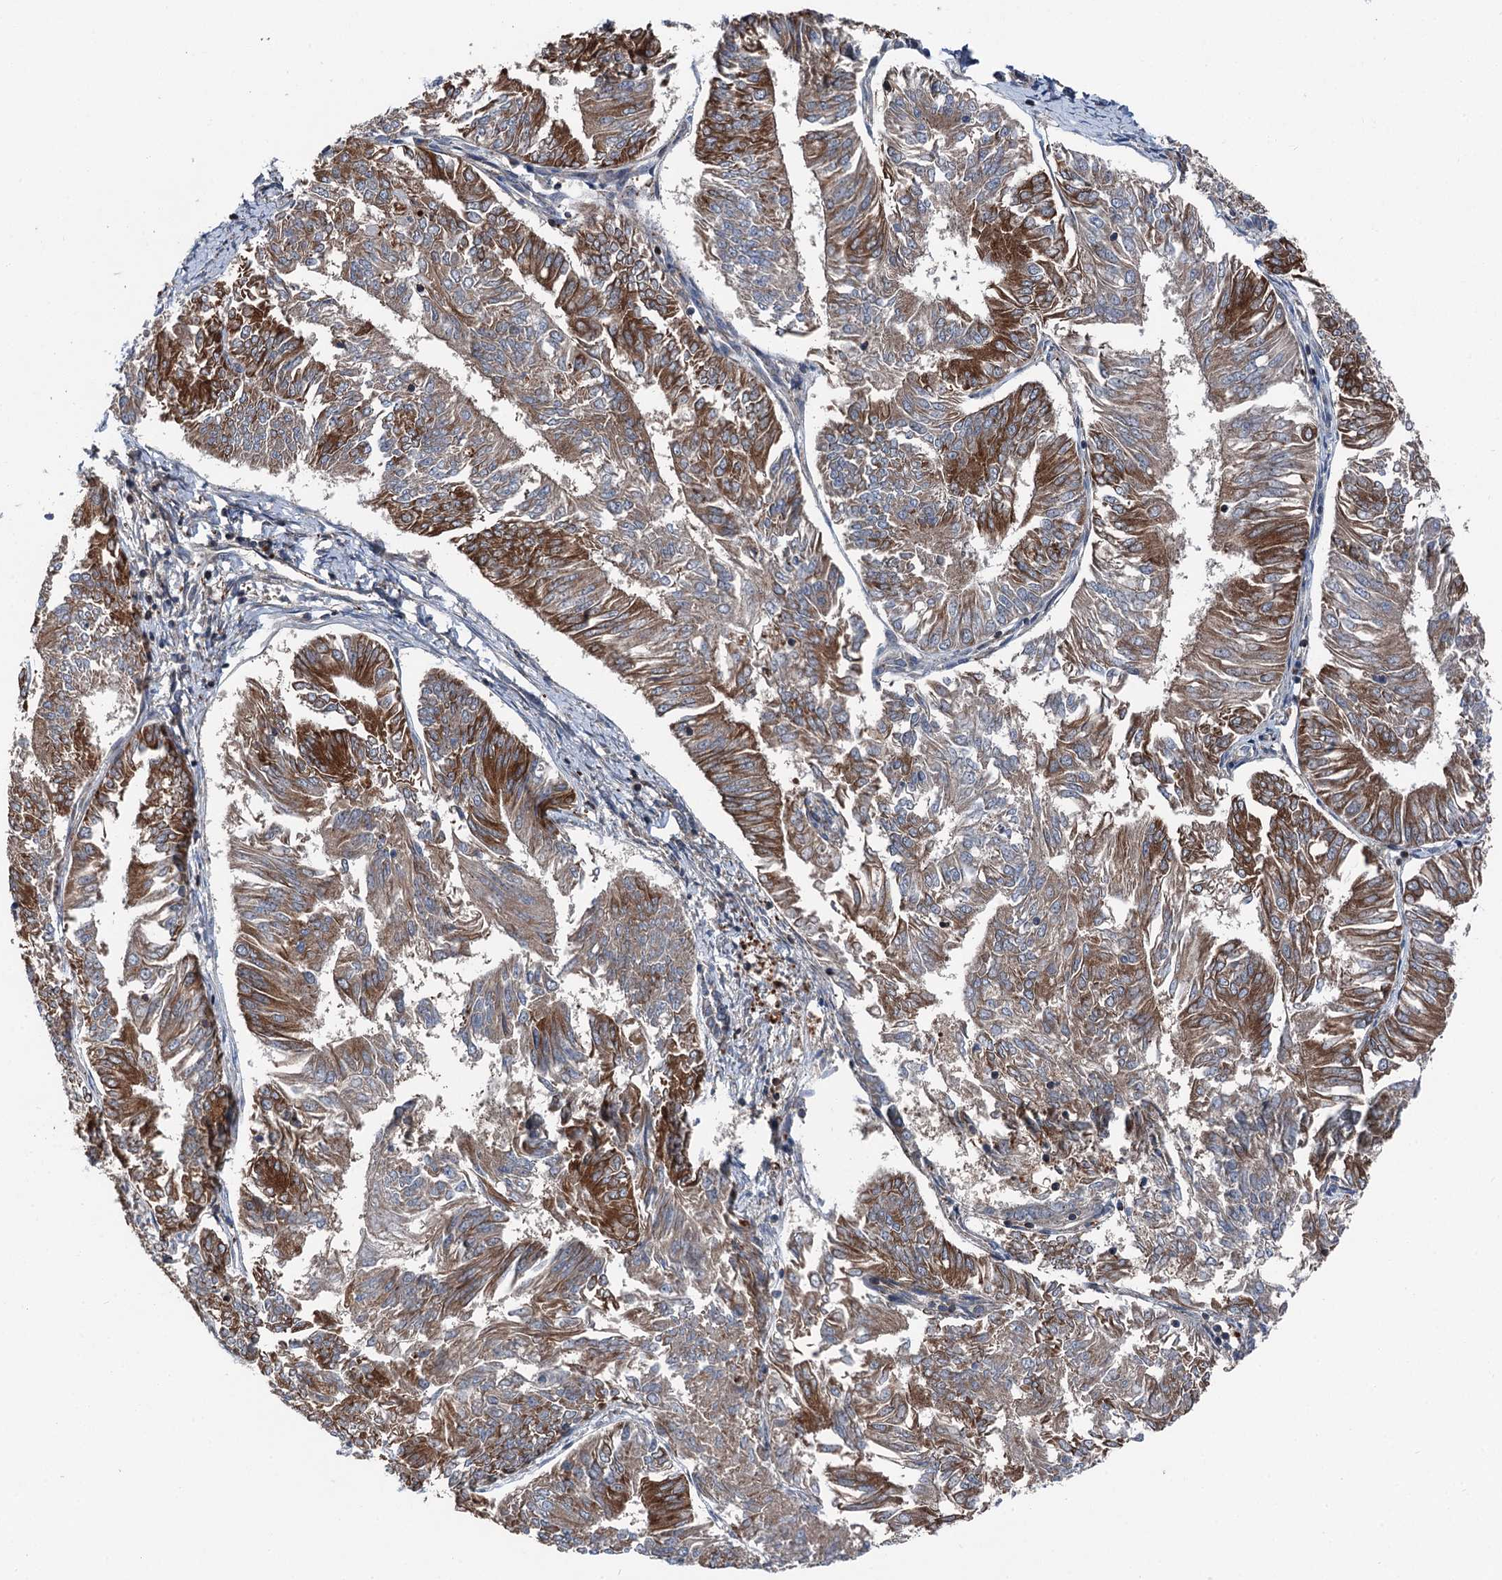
{"staining": {"intensity": "moderate", "quantity": ">75%", "location": "cytoplasmic/membranous"}, "tissue": "endometrial cancer", "cell_type": "Tumor cells", "image_type": "cancer", "snomed": [{"axis": "morphology", "description": "Adenocarcinoma, NOS"}, {"axis": "topography", "description": "Endometrium"}], "caption": "The immunohistochemical stain labels moderate cytoplasmic/membranous positivity in tumor cells of endometrial cancer (adenocarcinoma) tissue.", "gene": "POLR1D", "patient": {"sex": "female", "age": 58}}